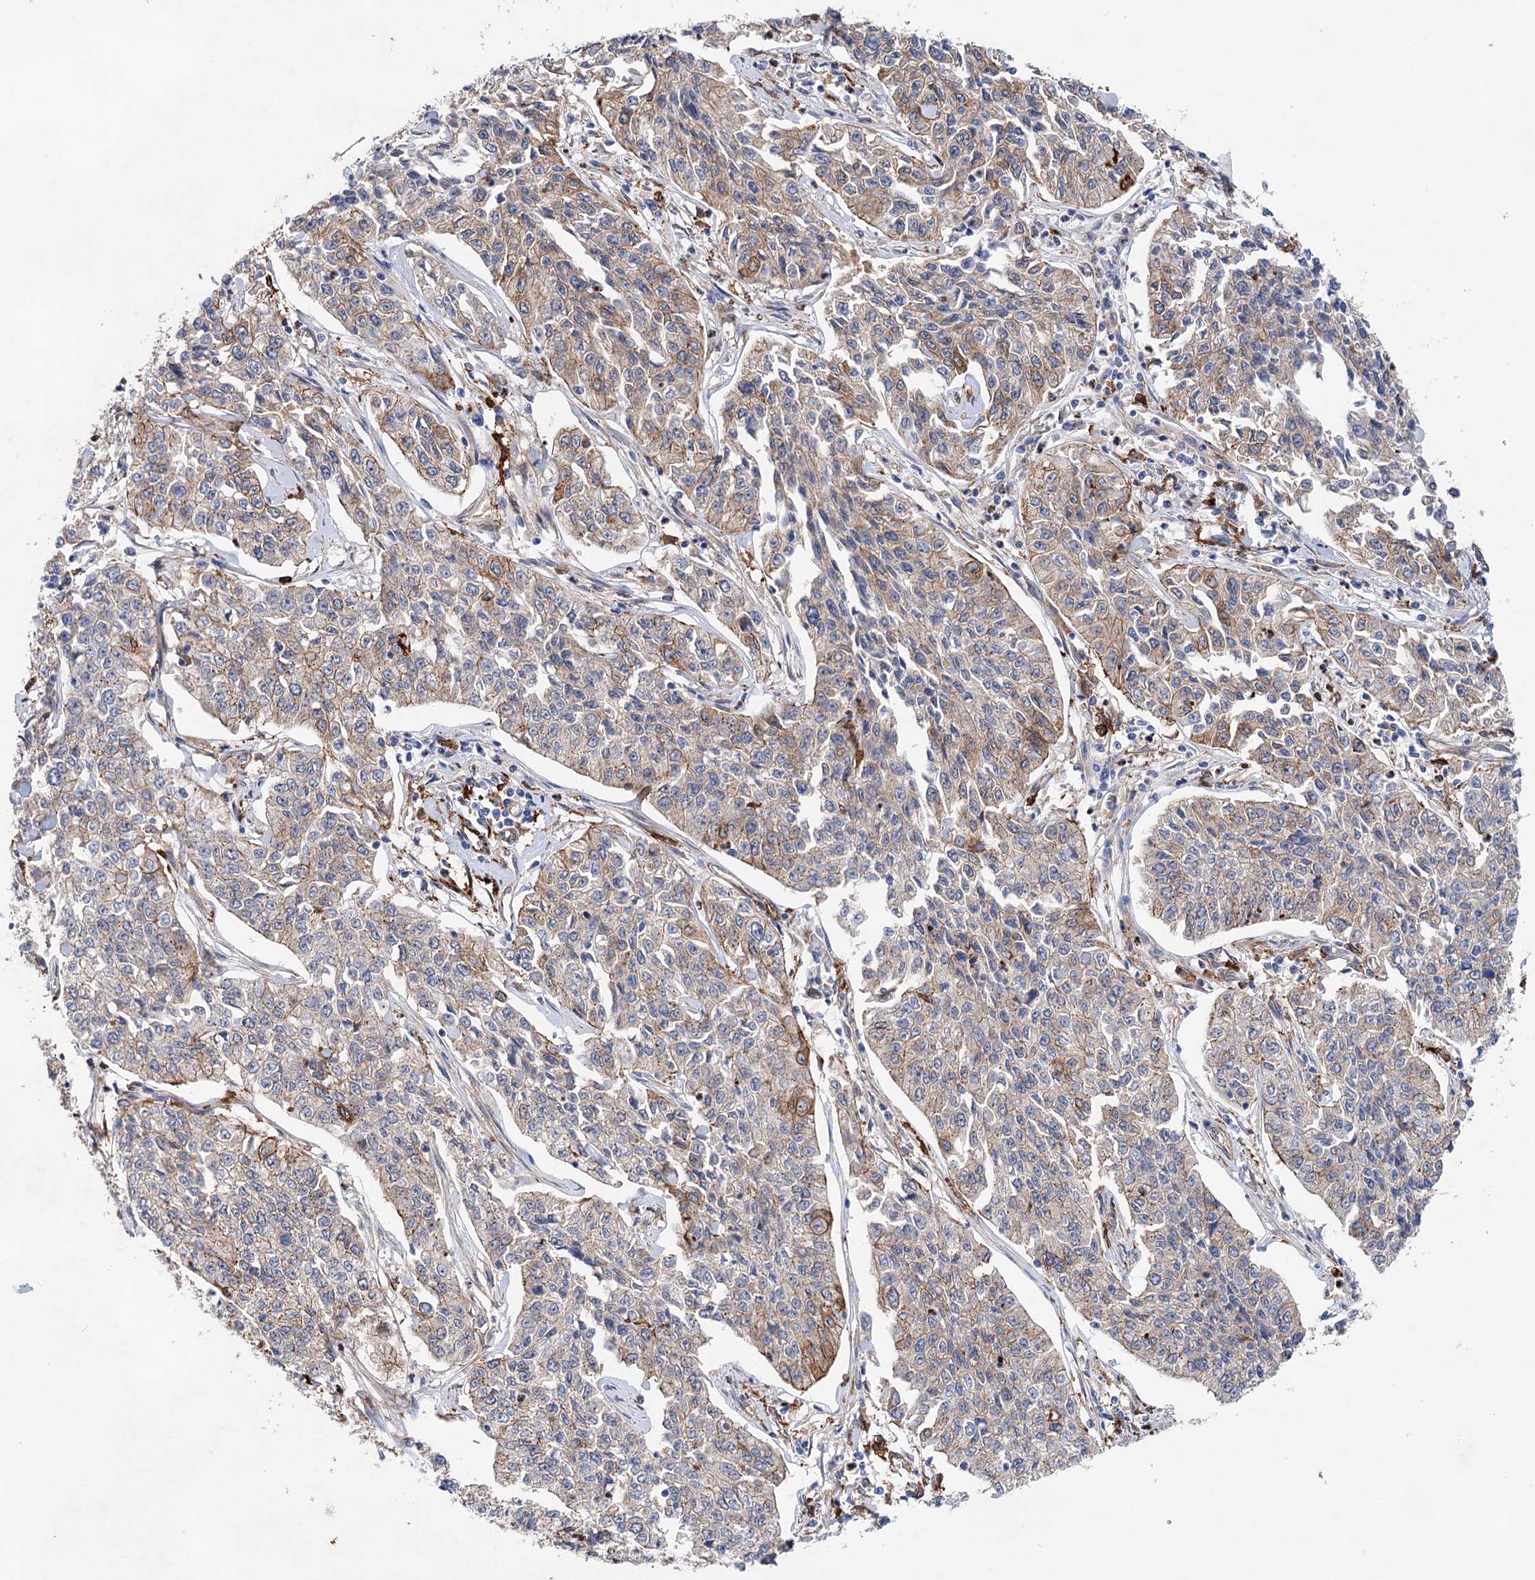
{"staining": {"intensity": "moderate", "quantity": "<25%", "location": "cytoplasmic/membranous"}, "tissue": "cervical cancer", "cell_type": "Tumor cells", "image_type": "cancer", "snomed": [{"axis": "morphology", "description": "Squamous cell carcinoma, NOS"}, {"axis": "topography", "description": "Cervix"}], "caption": "A brown stain labels moderate cytoplasmic/membranous staining of a protein in human cervical cancer (squamous cell carcinoma) tumor cells.", "gene": "TMTC3", "patient": {"sex": "female", "age": 35}}